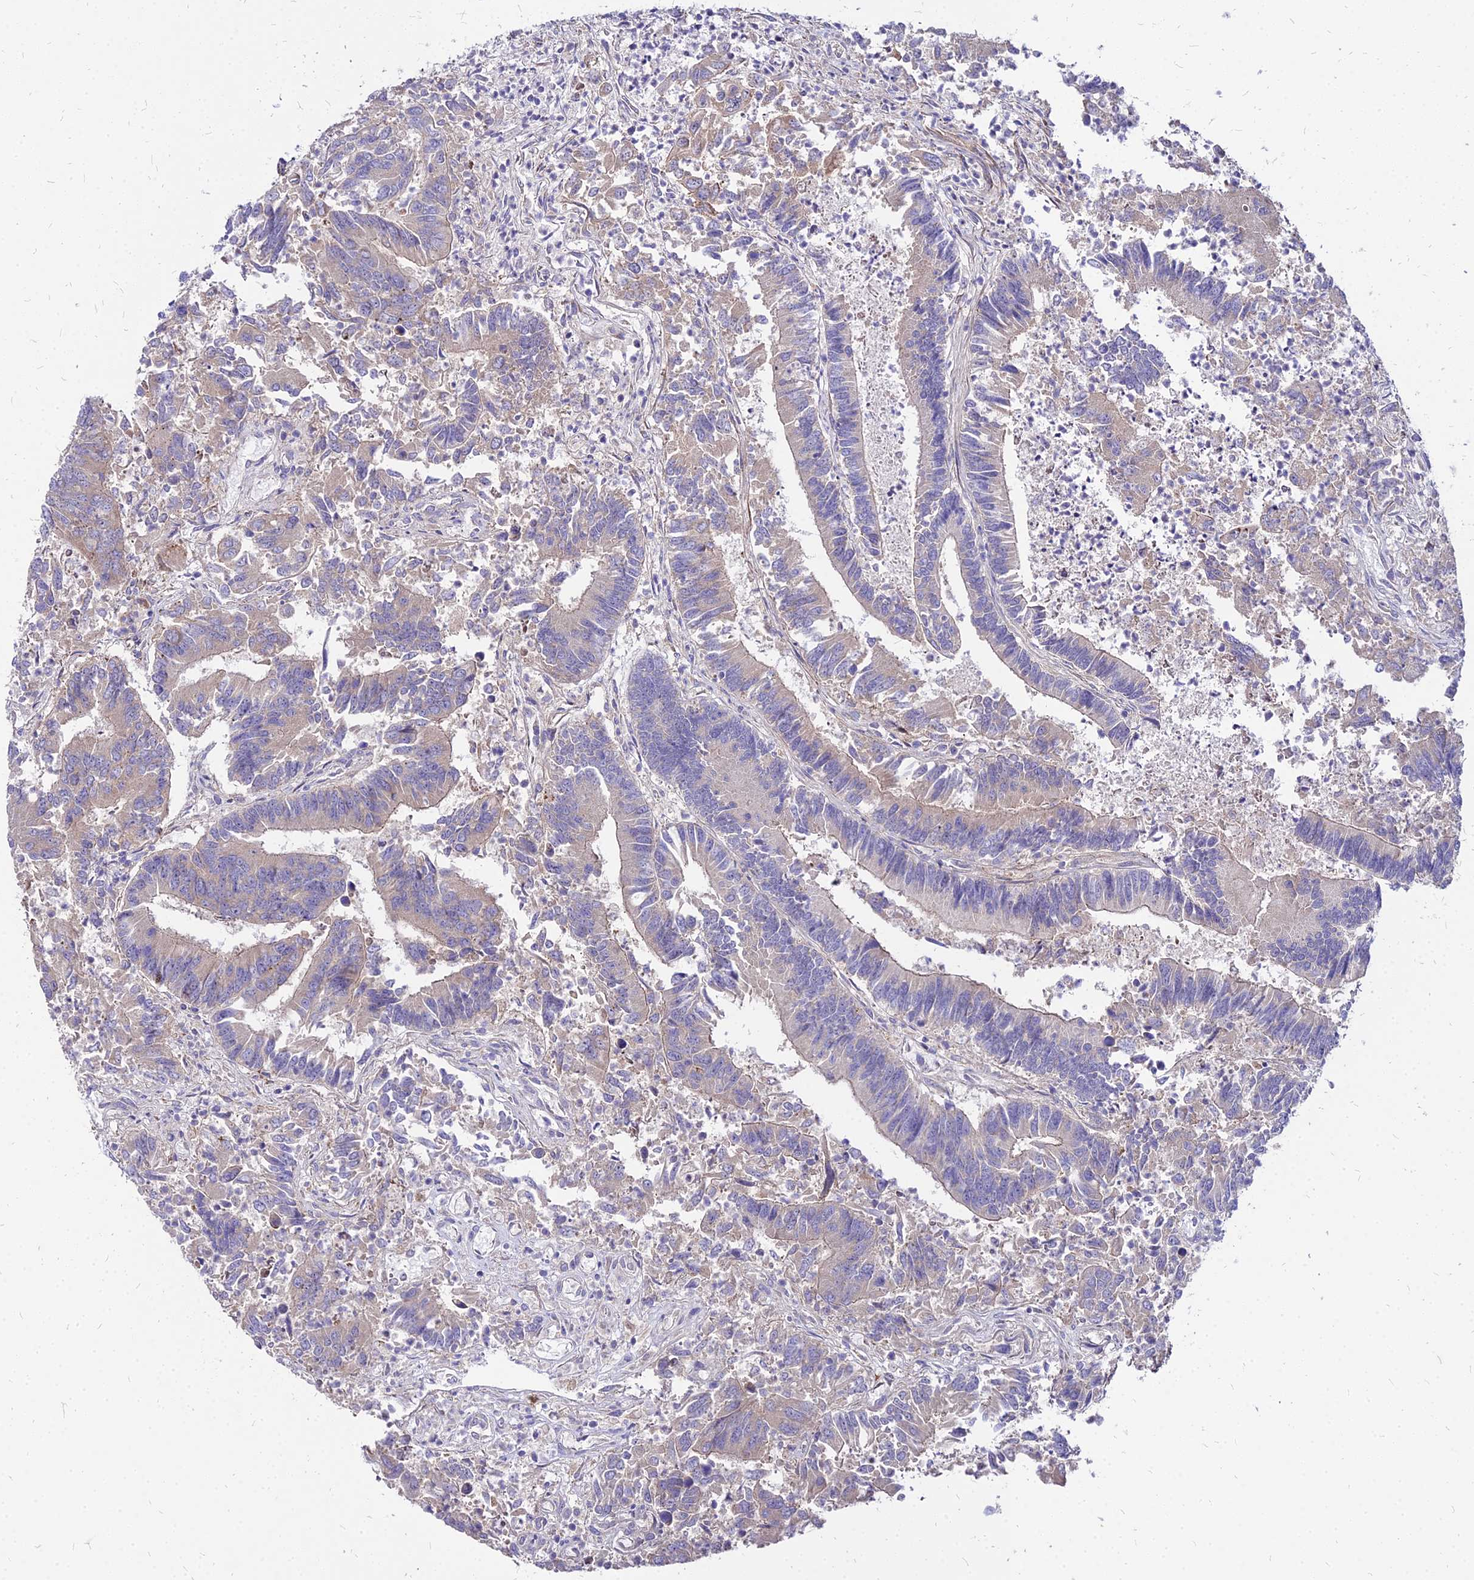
{"staining": {"intensity": "weak", "quantity": "<25%", "location": "cytoplasmic/membranous"}, "tissue": "colorectal cancer", "cell_type": "Tumor cells", "image_type": "cancer", "snomed": [{"axis": "morphology", "description": "Adenocarcinoma, NOS"}, {"axis": "topography", "description": "Colon"}], "caption": "Histopathology image shows no protein staining in tumor cells of adenocarcinoma (colorectal) tissue.", "gene": "COMMD10", "patient": {"sex": "female", "age": 67}}